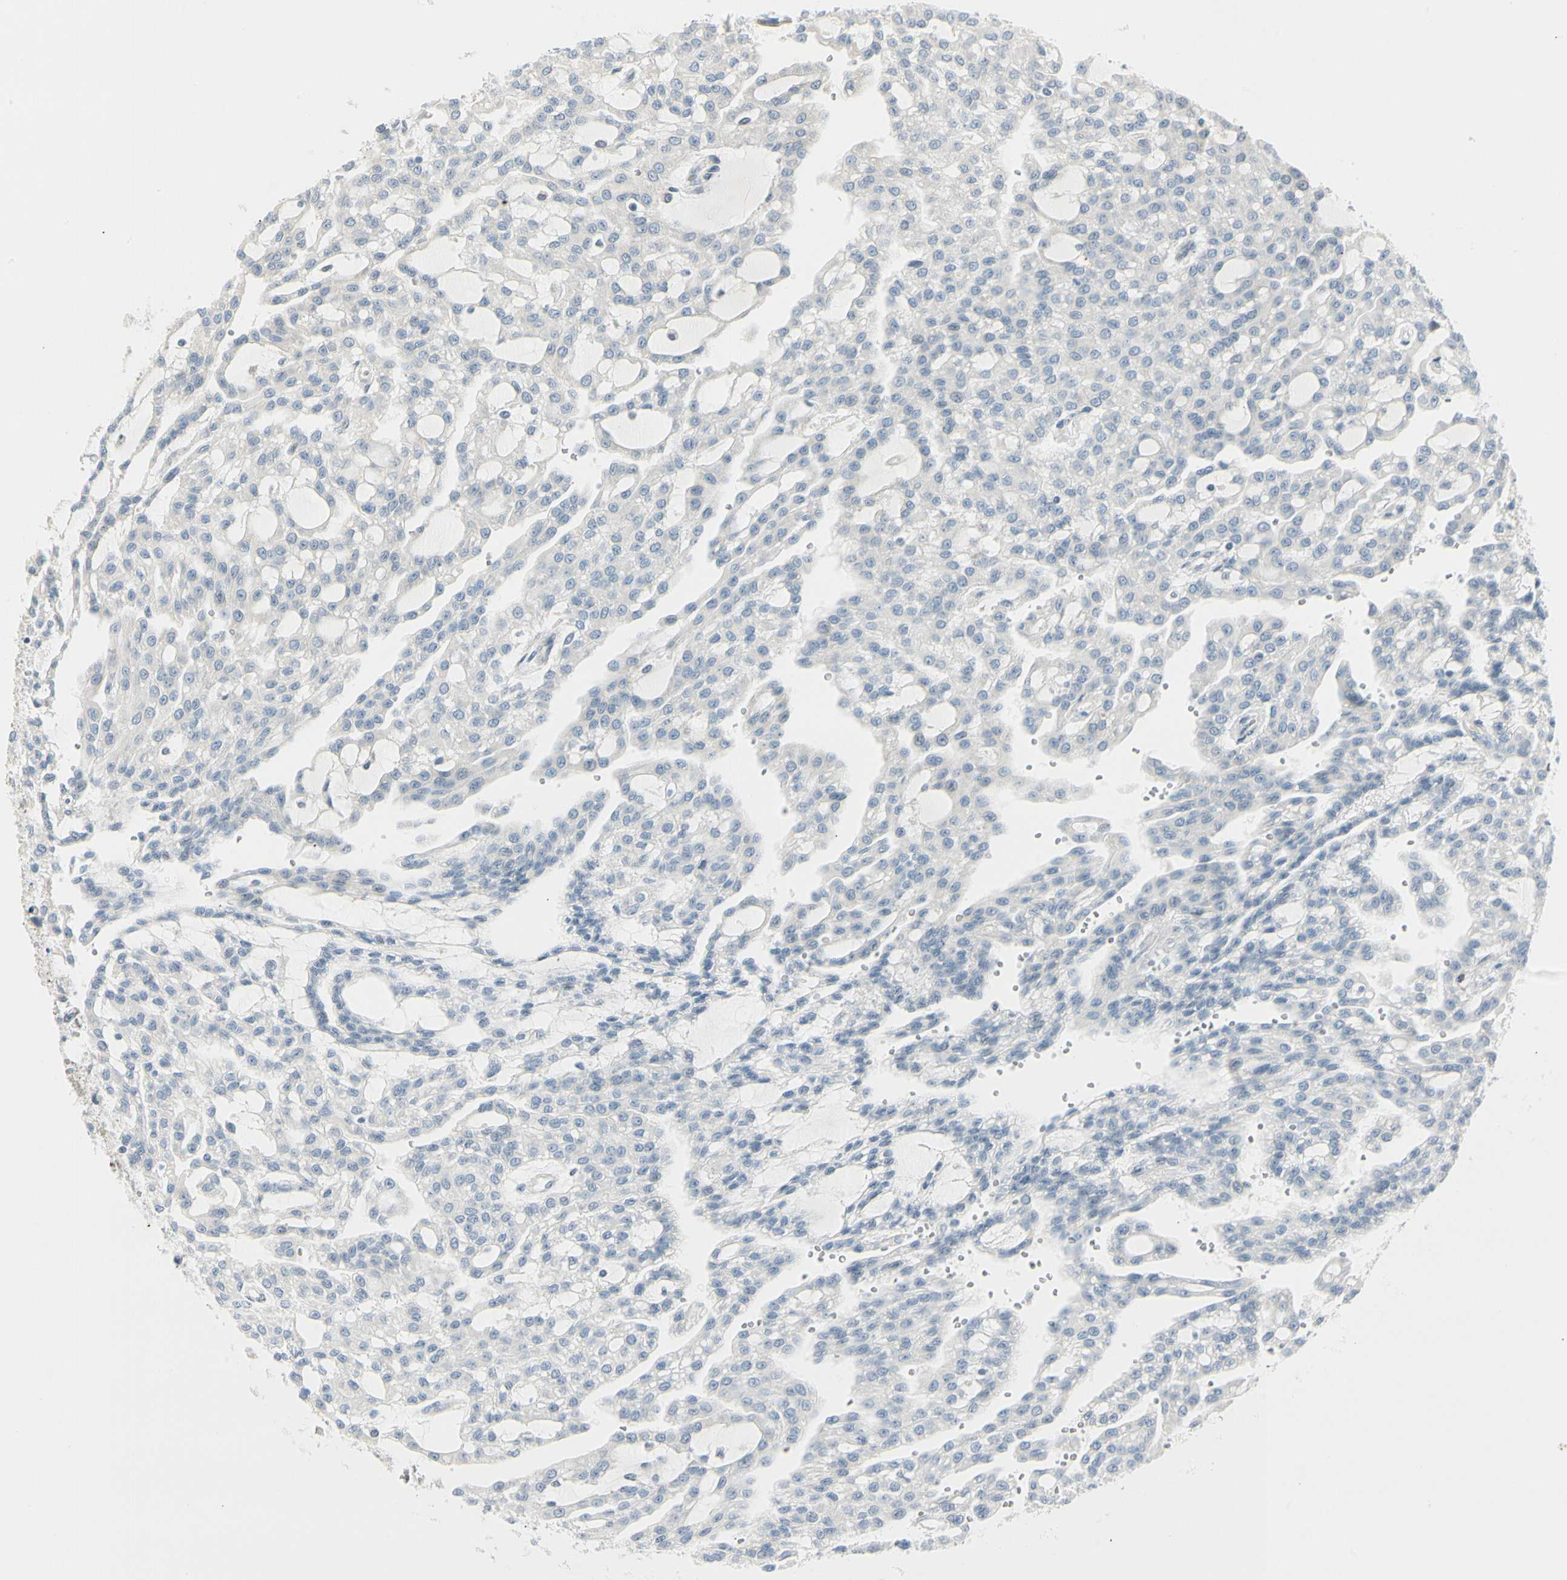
{"staining": {"intensity": "negative", "quantity": "none", "location": "none"}, "tissue": "renal cancer", "cell_type": "Tumor cells", "image_type": "cancer", "snomed": [{"axis": "morphology", "description": "Adenocarcinoma, NOS"}, {"axis": "topography", "description": "Kidney"}], "caption": "Immunohistochemical staining of human renal adenocarcinoma reveals no significant positivity in tumor cells.", "gene": "TNFSF11", "patient": {"sex": "male", "age": 63}}